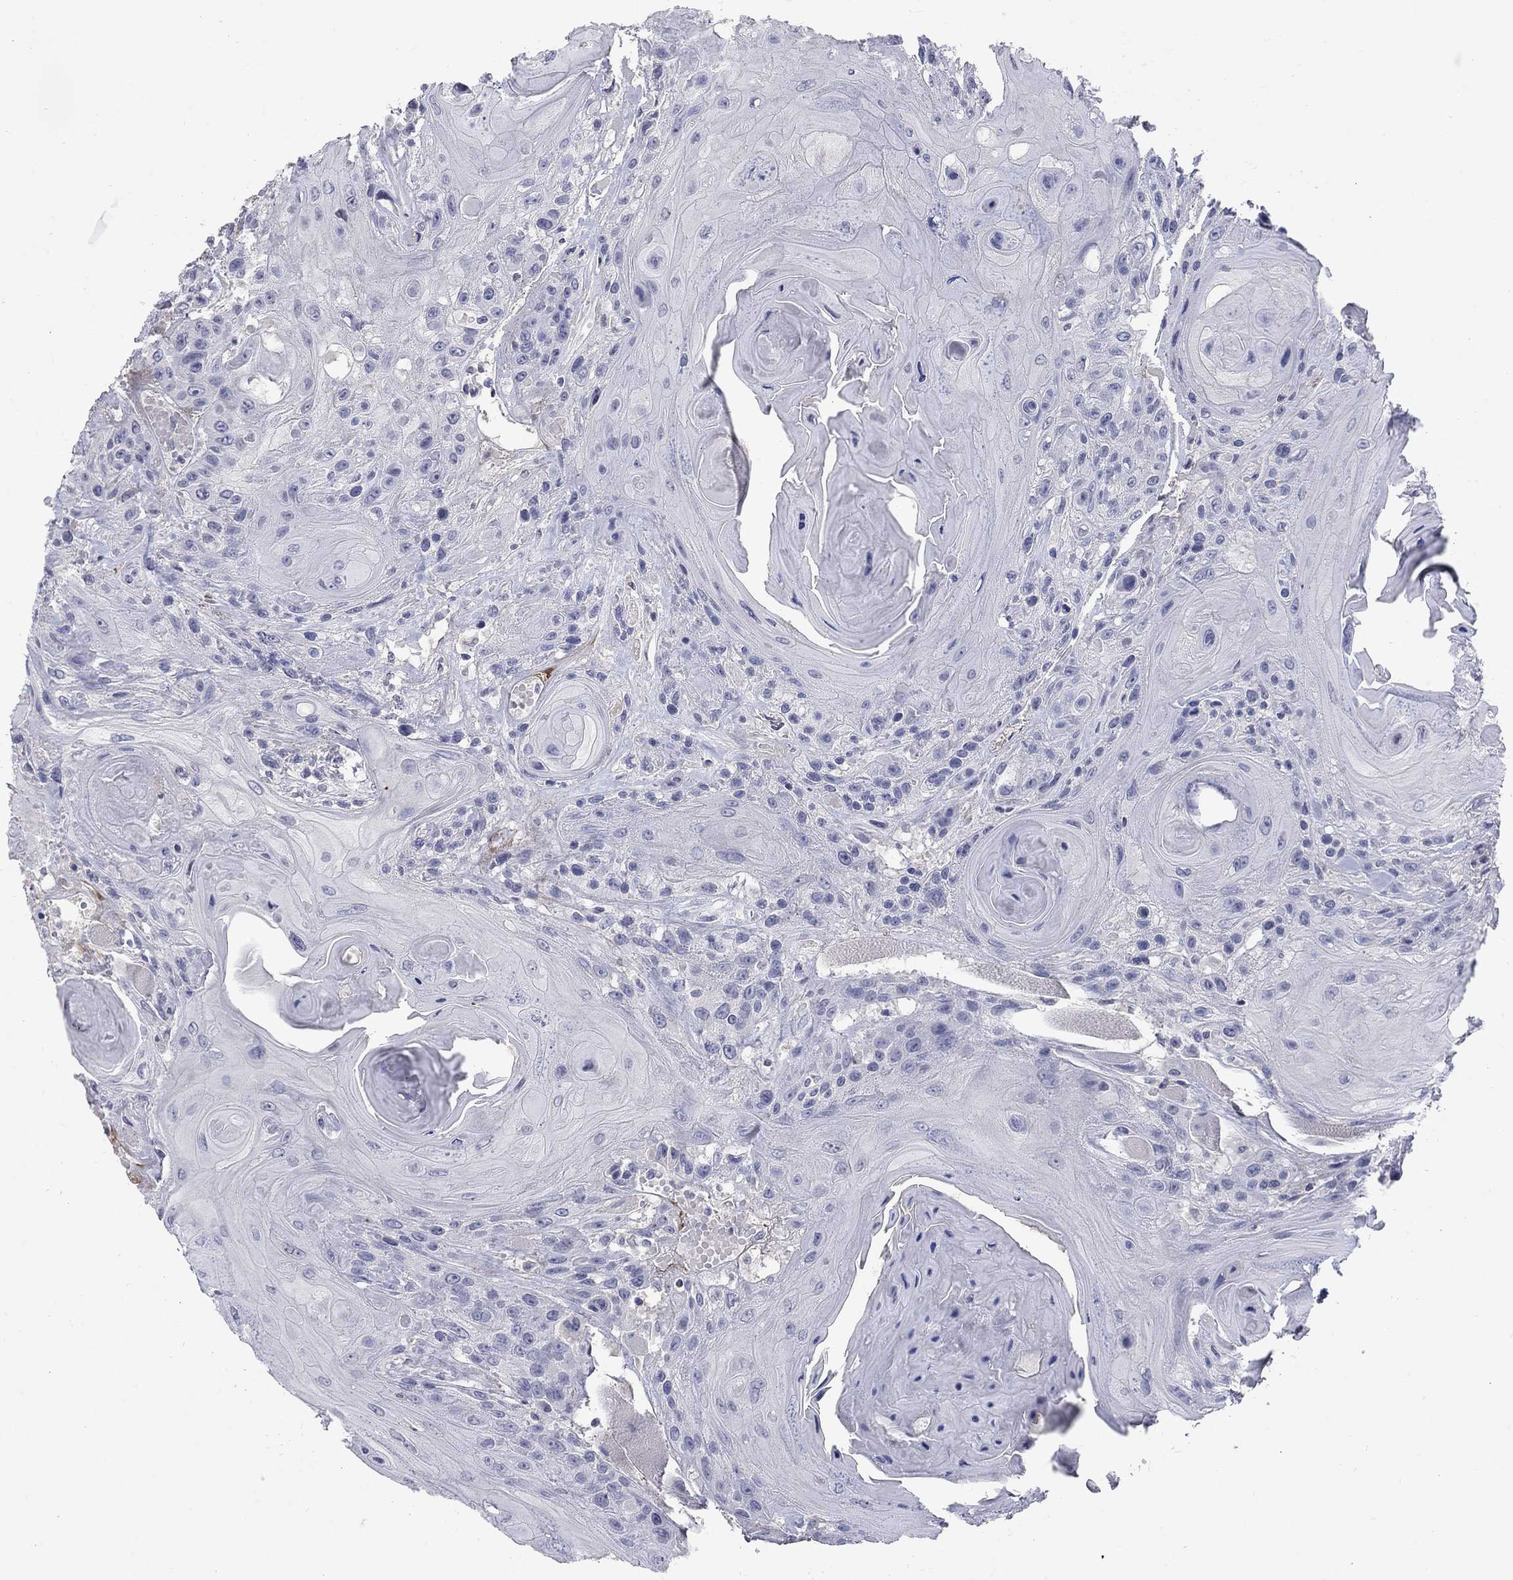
{"staining": {"intensity": "negative", "quantity": "none", "location": "none"}, "tissue": "head and neck cancer", "cell_type": "Tumor cells", "image_type": "cancer", "snomed": [{"axis": "morphology", "description": "Squamous cell carcinoma, NOS"}, {"axis": "topography", "description": "Head-Neck"}], "caption": "DAB (3,3'-diaminobenzidine) immunohistochemical staining of human head and neck cancer (squamous cell carcinoma) exhibits no significant staining in tumor cells. (IHC, brightfield microscopy, high magnification).", "gene": "PTH1R", "patient": {"sex": "female", "age": 59}}